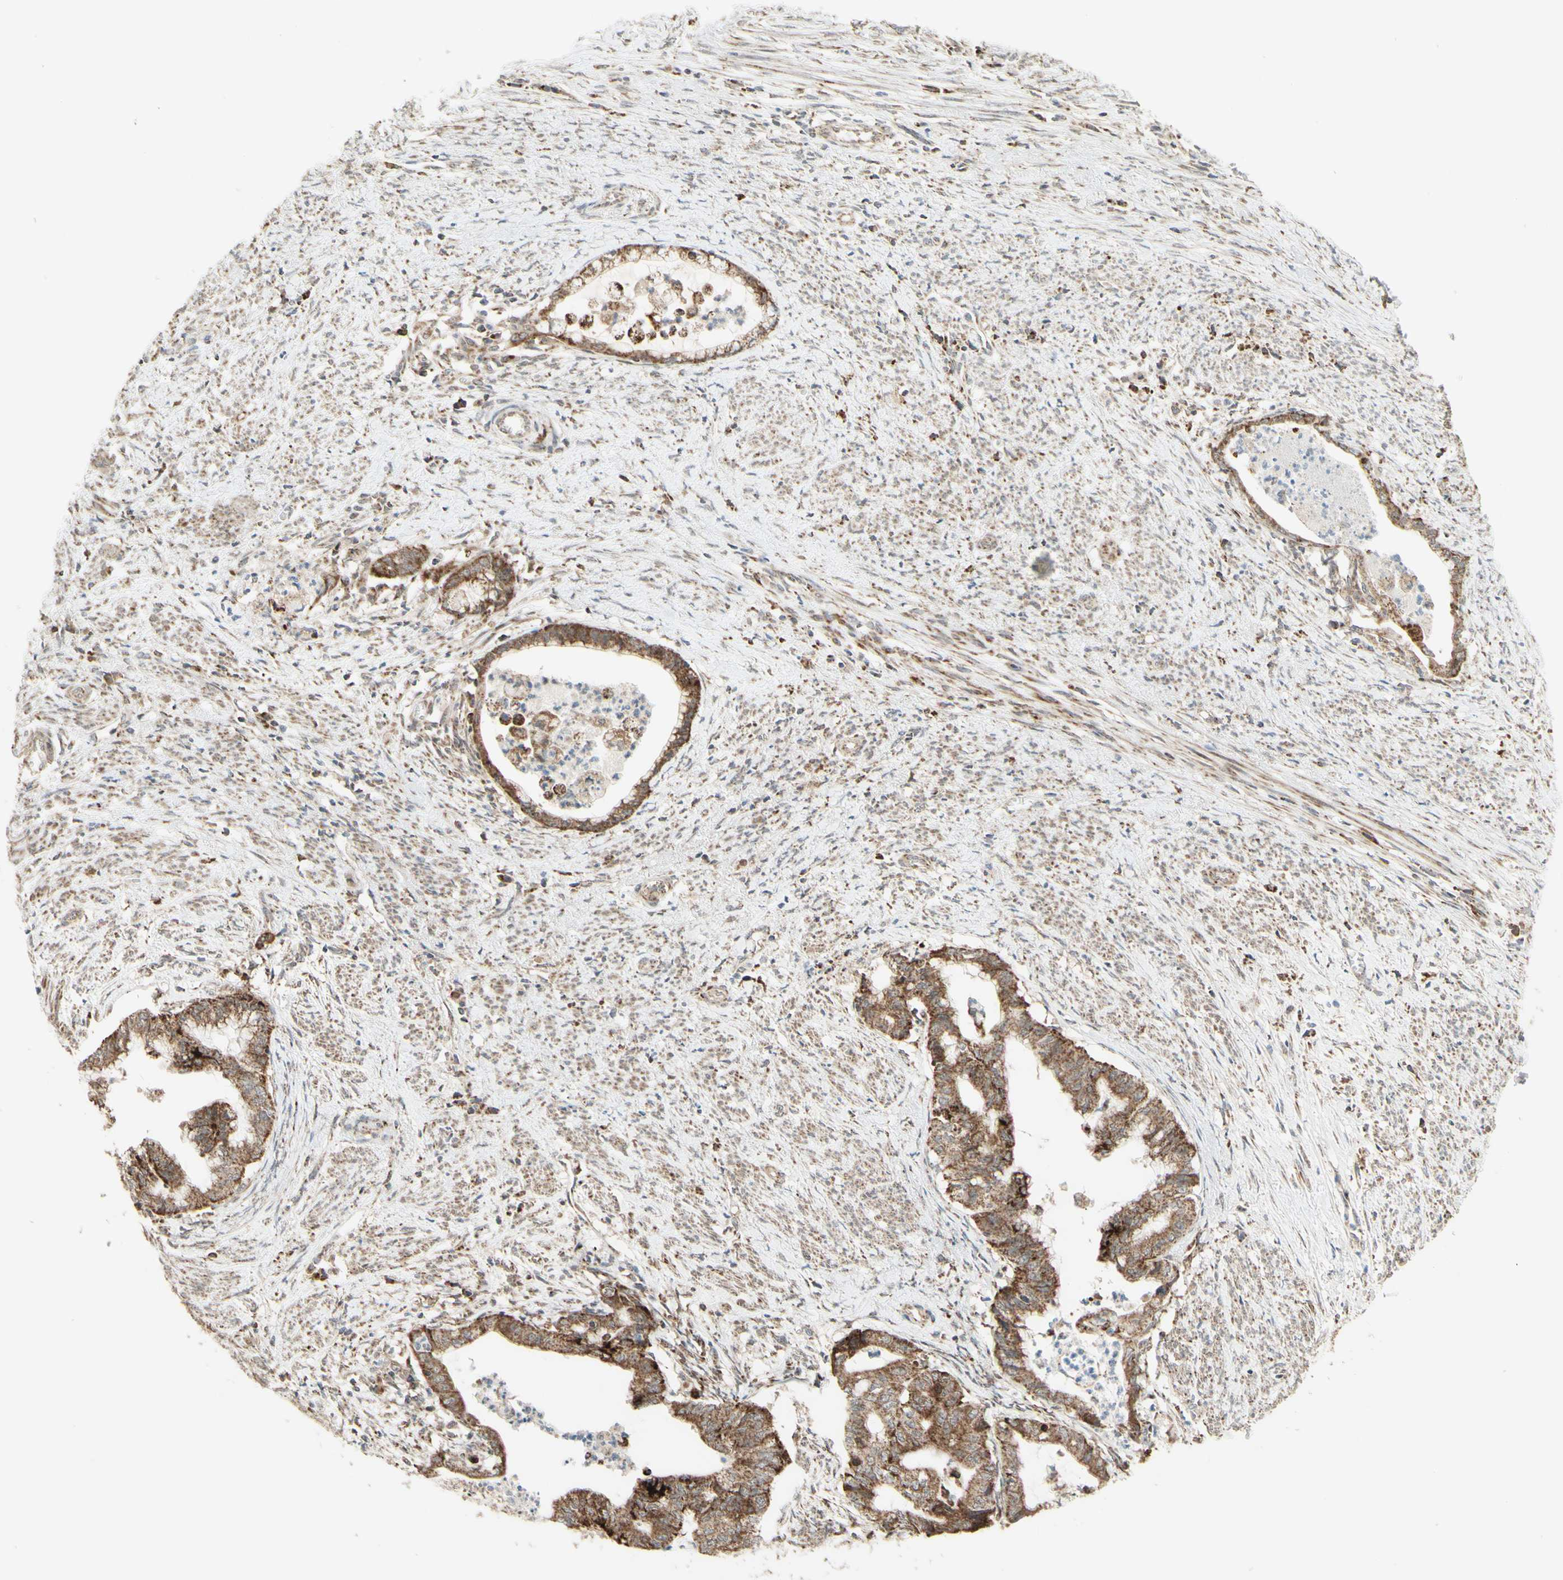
{"staining": {"intensity": "moderate", "quantity": ">75%", "location": "cytoplasmic/membranous"}, "tissue": "endometrial cancer", "cell_type": "Tumor cells", "image_type": "cancer", "snomed": [{"axis": "morphology", "description": "Necrosis, NOS"}, {"axis": "morphology", "description": "Adenocarcinoma, NOS"}, {"axis": "topography", "description": "Endometrium"}], "caption": "A brown stain shows moderate cytoplasmic/membranous expression of a protein in endometrial adenocarcinoma tumor cells. (IHC, brightfield microscopy, high magnification).", "gene": "DHRS3", "patient": {"sex": "female", "age": 79}}